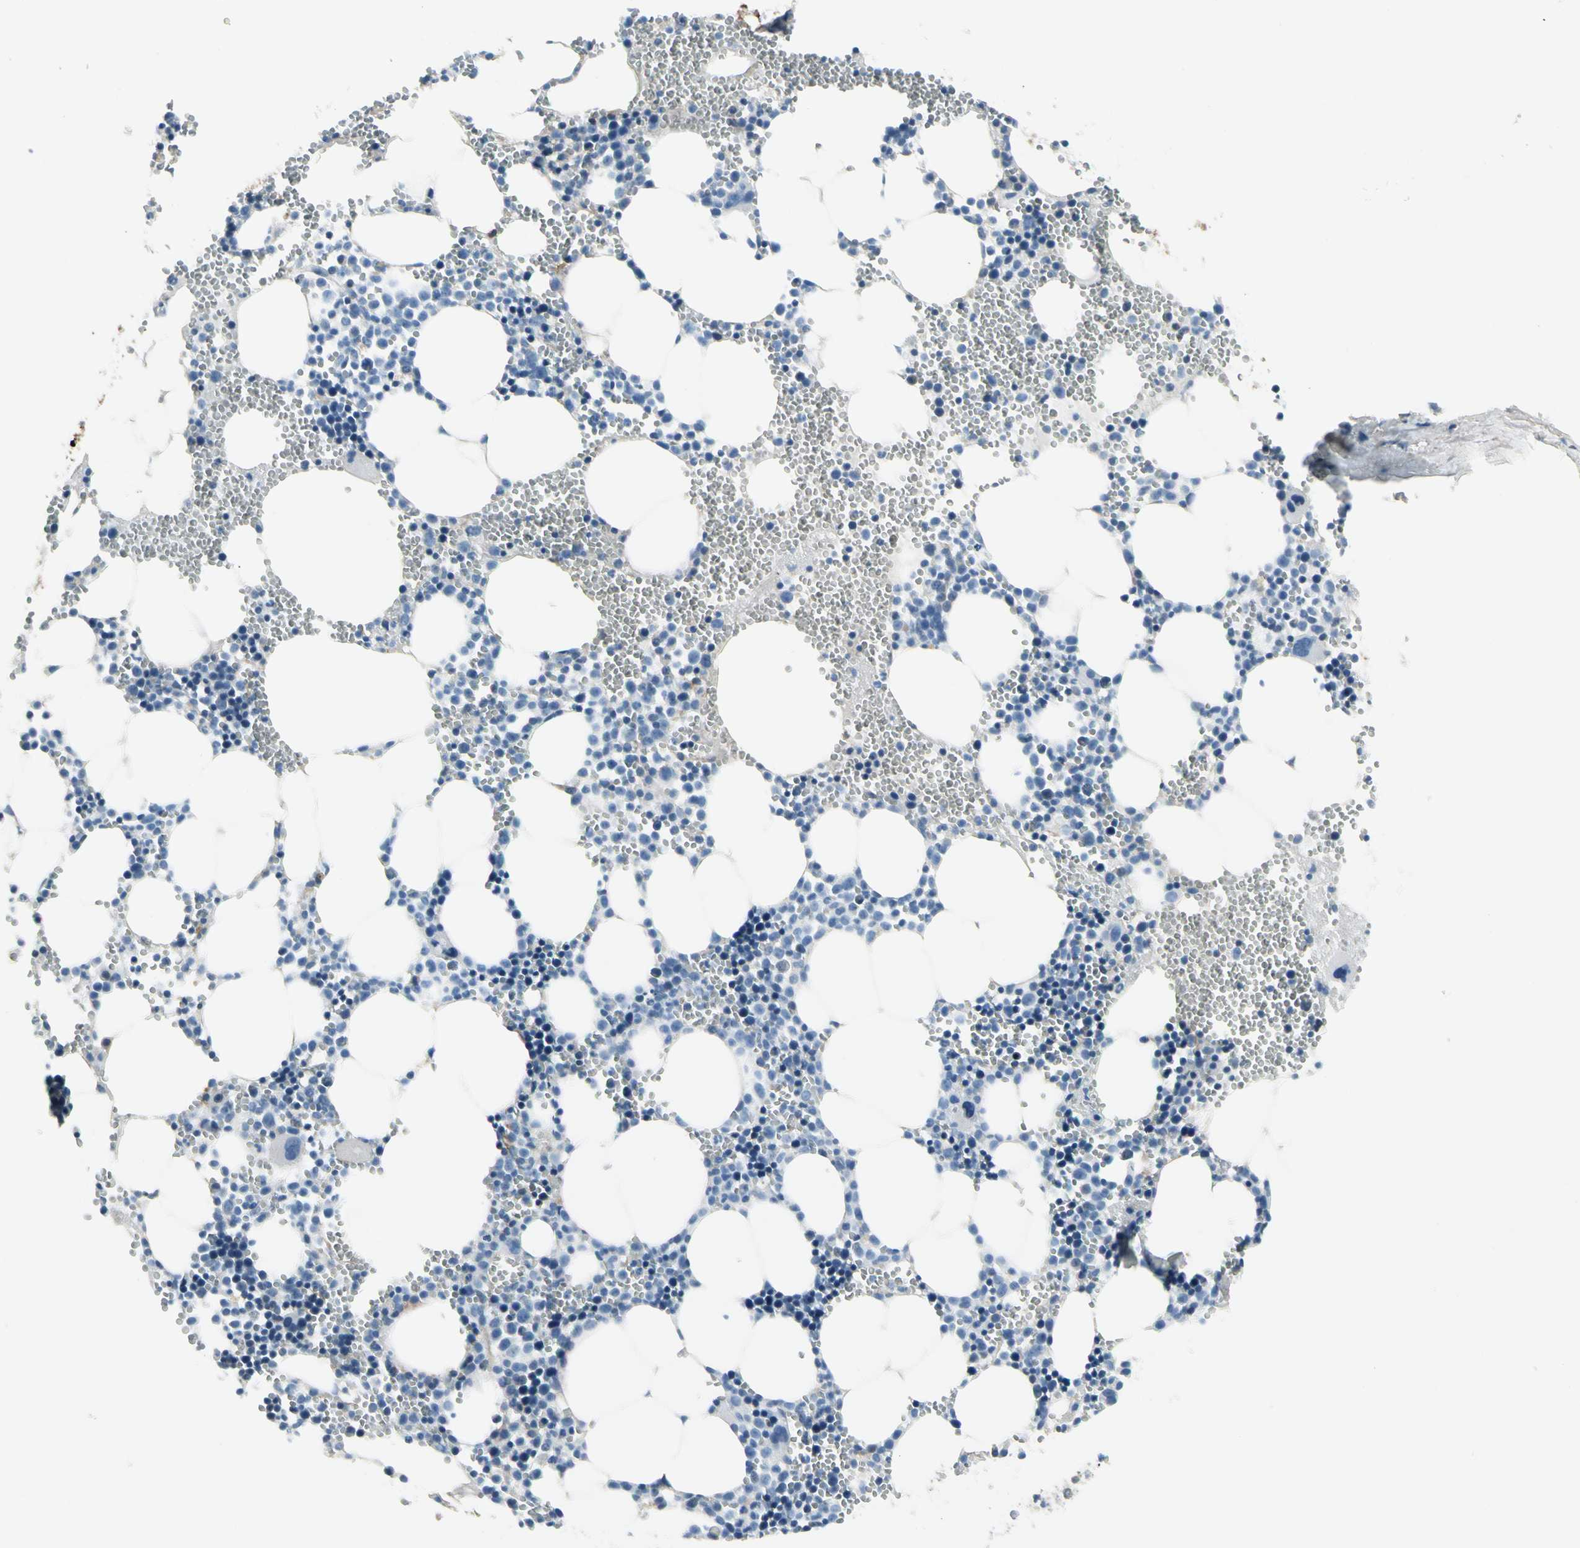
{"staining": {"intensity": "negative", "quantity": "none", "location": "none"}, "tissue": "bone marrow", "cell_type": "Hematopoietic cells", "image_type": "normal", "snomed": [{"axis": "morphology", "description": "Normal tissue, NOS"}, {"axis": "morphology", "description": "Inflammation, NOS"}, {"axis": "topography", "description": "Bone marrow"}], "caption": "IHC photomicrograph of unremarkable human bone marrow stained for a protein (brown), which reveals no staining in hematopoietic cells. The staining is performed using DAB (3,3'-diaminobenzidine) brown chromogen with nuclei counter-stained in using hematoxylin.", "gene": "PIGR", "patient": {"sex": "male", "age": 42}}